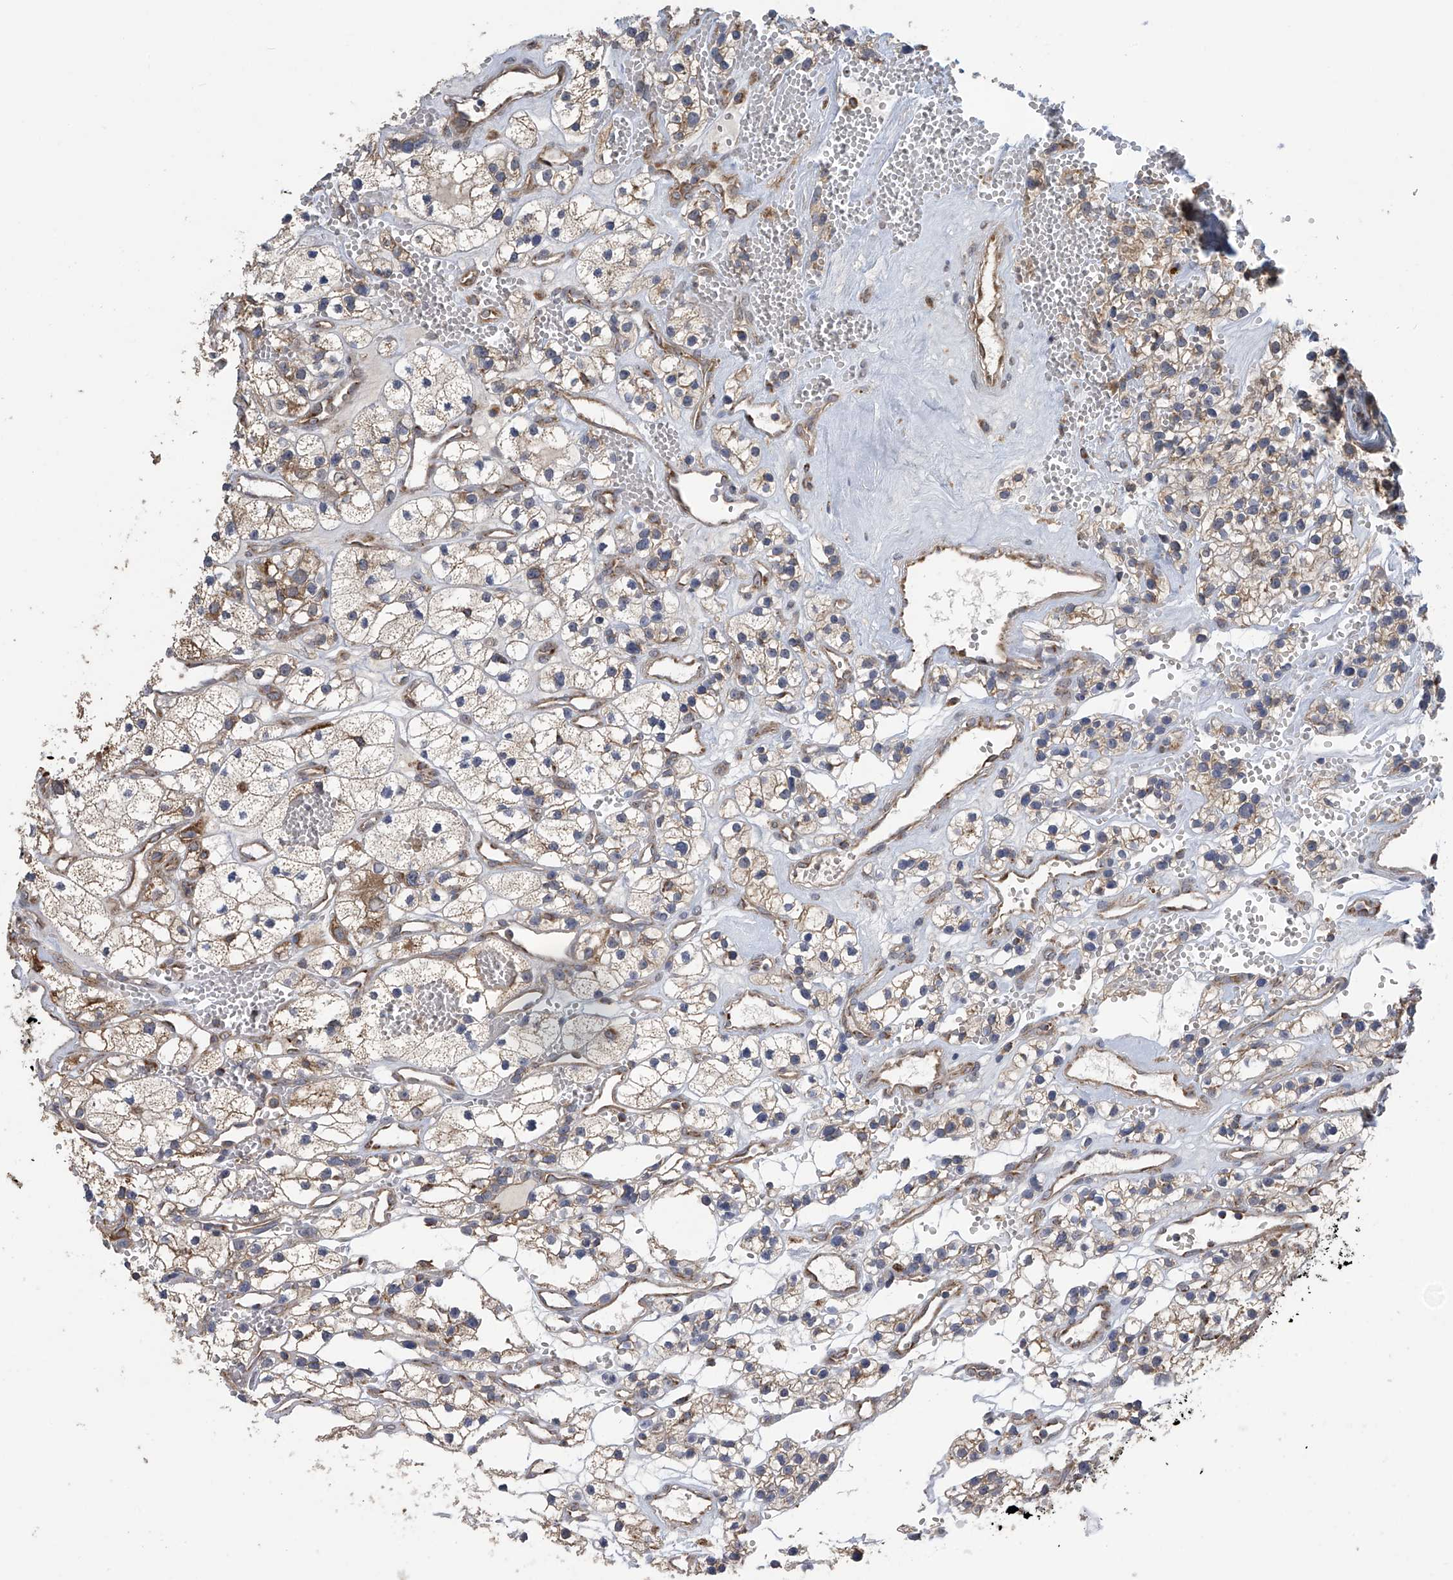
{"staining": {"intensity": "moderate", "quantity": "<25%", "location": "cytoplasmic/membranous"}, "tissue": "renal cancer", "cell_type": "Tumor cells", "image_type": "cancer", "snomed": [{"axis": "morphology", "description": "Adenocarcinoma, NOS"}, {"axis": "topography", "description": "Kidney"}], "caption": "A low amount of moderate cytoplasmic/membranous staining is appreciated in approximately <25% of tumor cells in adenocarcinoma (renal) tissue. (DAB (3,3'-diaminobenzidine) = brown stain, brightfield microscopy at high magnification).", "gene": "PNPT1", "patient": {"sex": "female", "age": 57}}